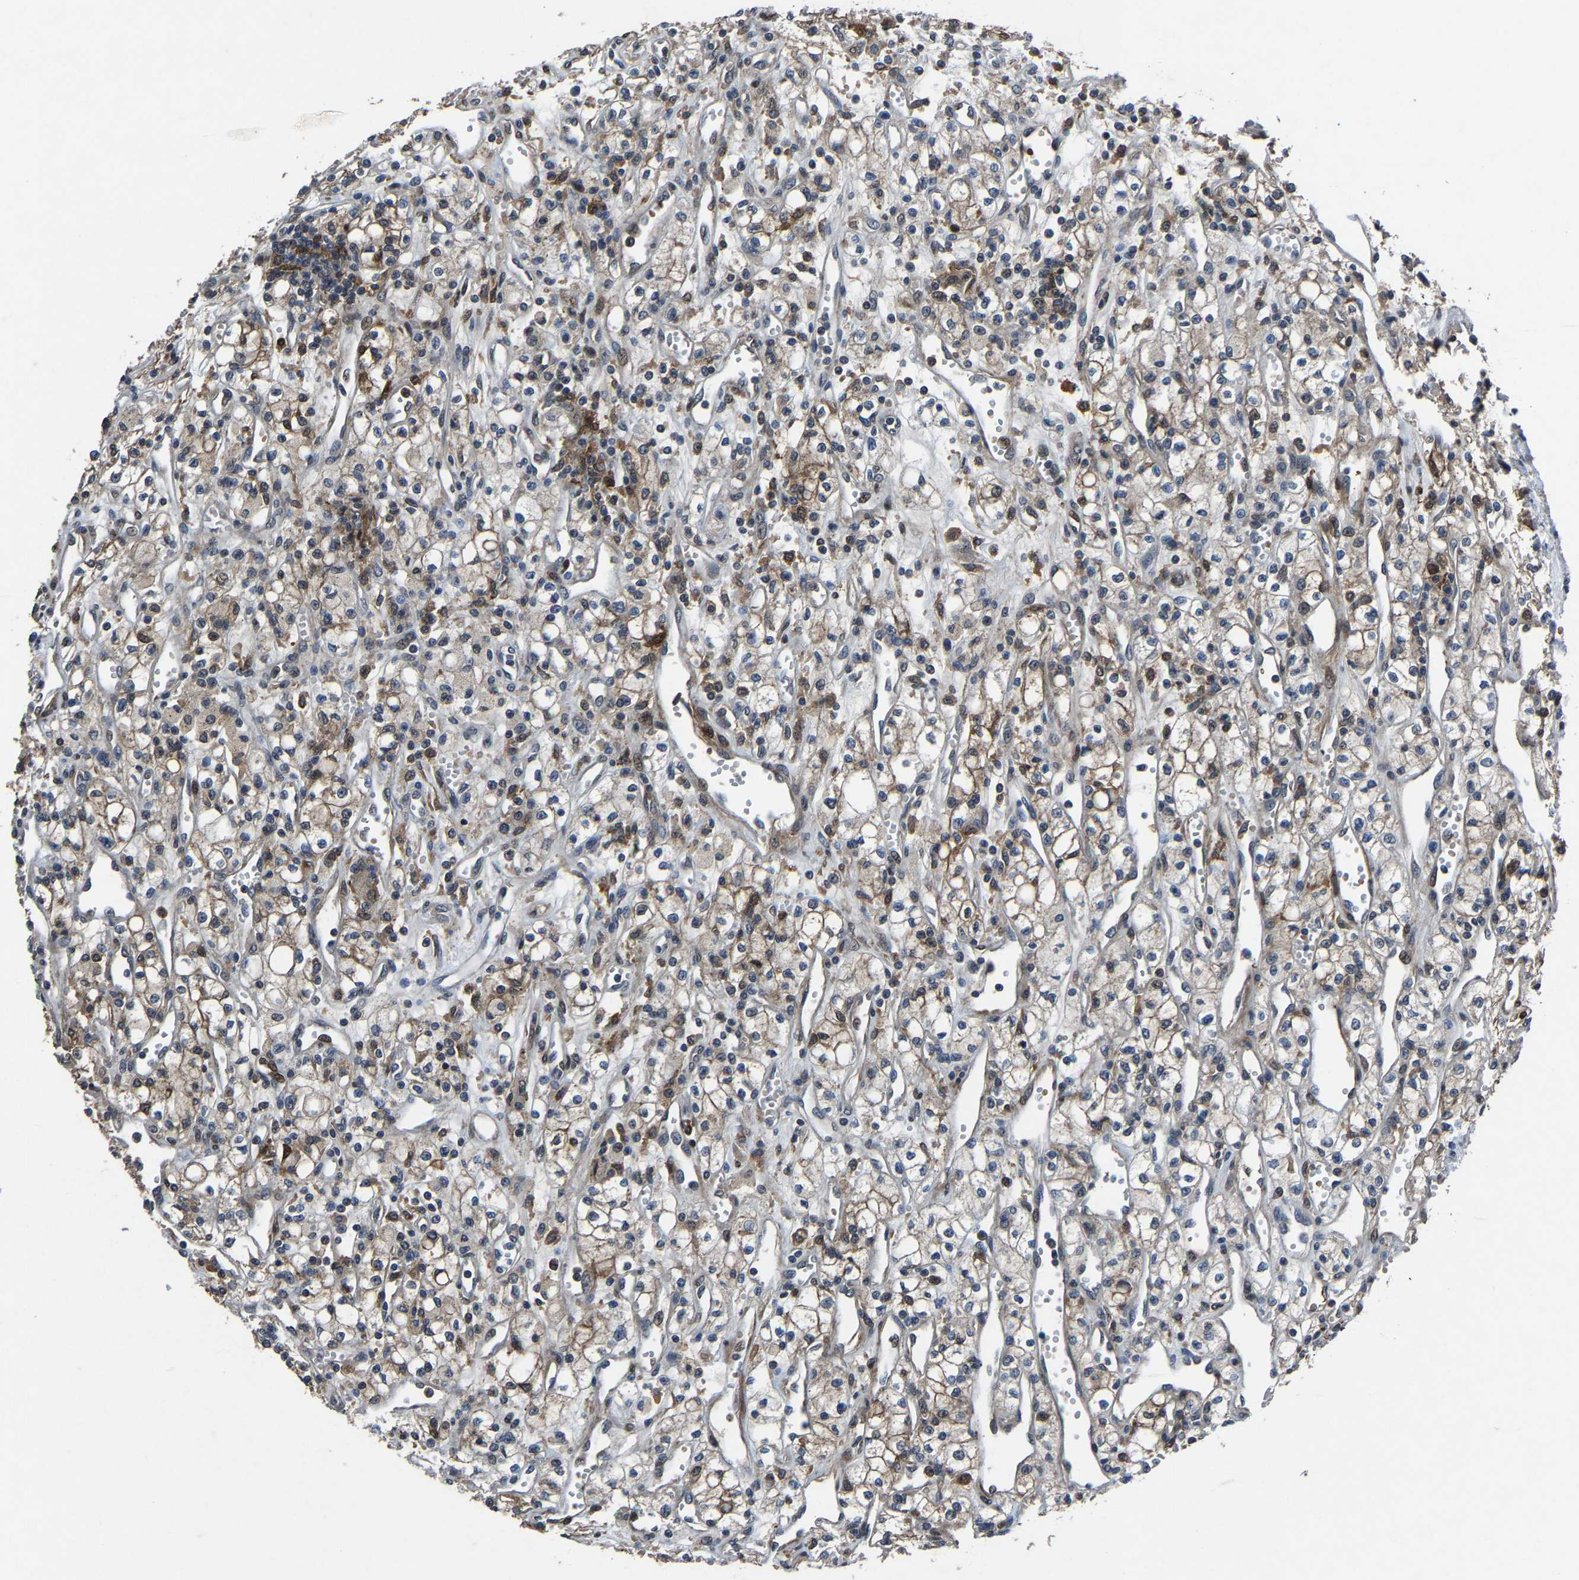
{"staining": {"intensity": "moderate", "quantity": ">75%", "location": "cytoplasmic/membranous"}, "tissue": "renal cancer", "cell_type": "Tumor cells", "image_type": "cancer", "snomed": [{"axis": "morphology", "description": "Adenocarcinoma, NOS"}, {"axis": "topography", "description": "Kidney"}], "caption": "Adenocarcinoma (renal) stained with a protein marker displays moderate staining in tumor cells.", "gene": "PCNX2", "patient": {"sex": "male", "age": 59}}